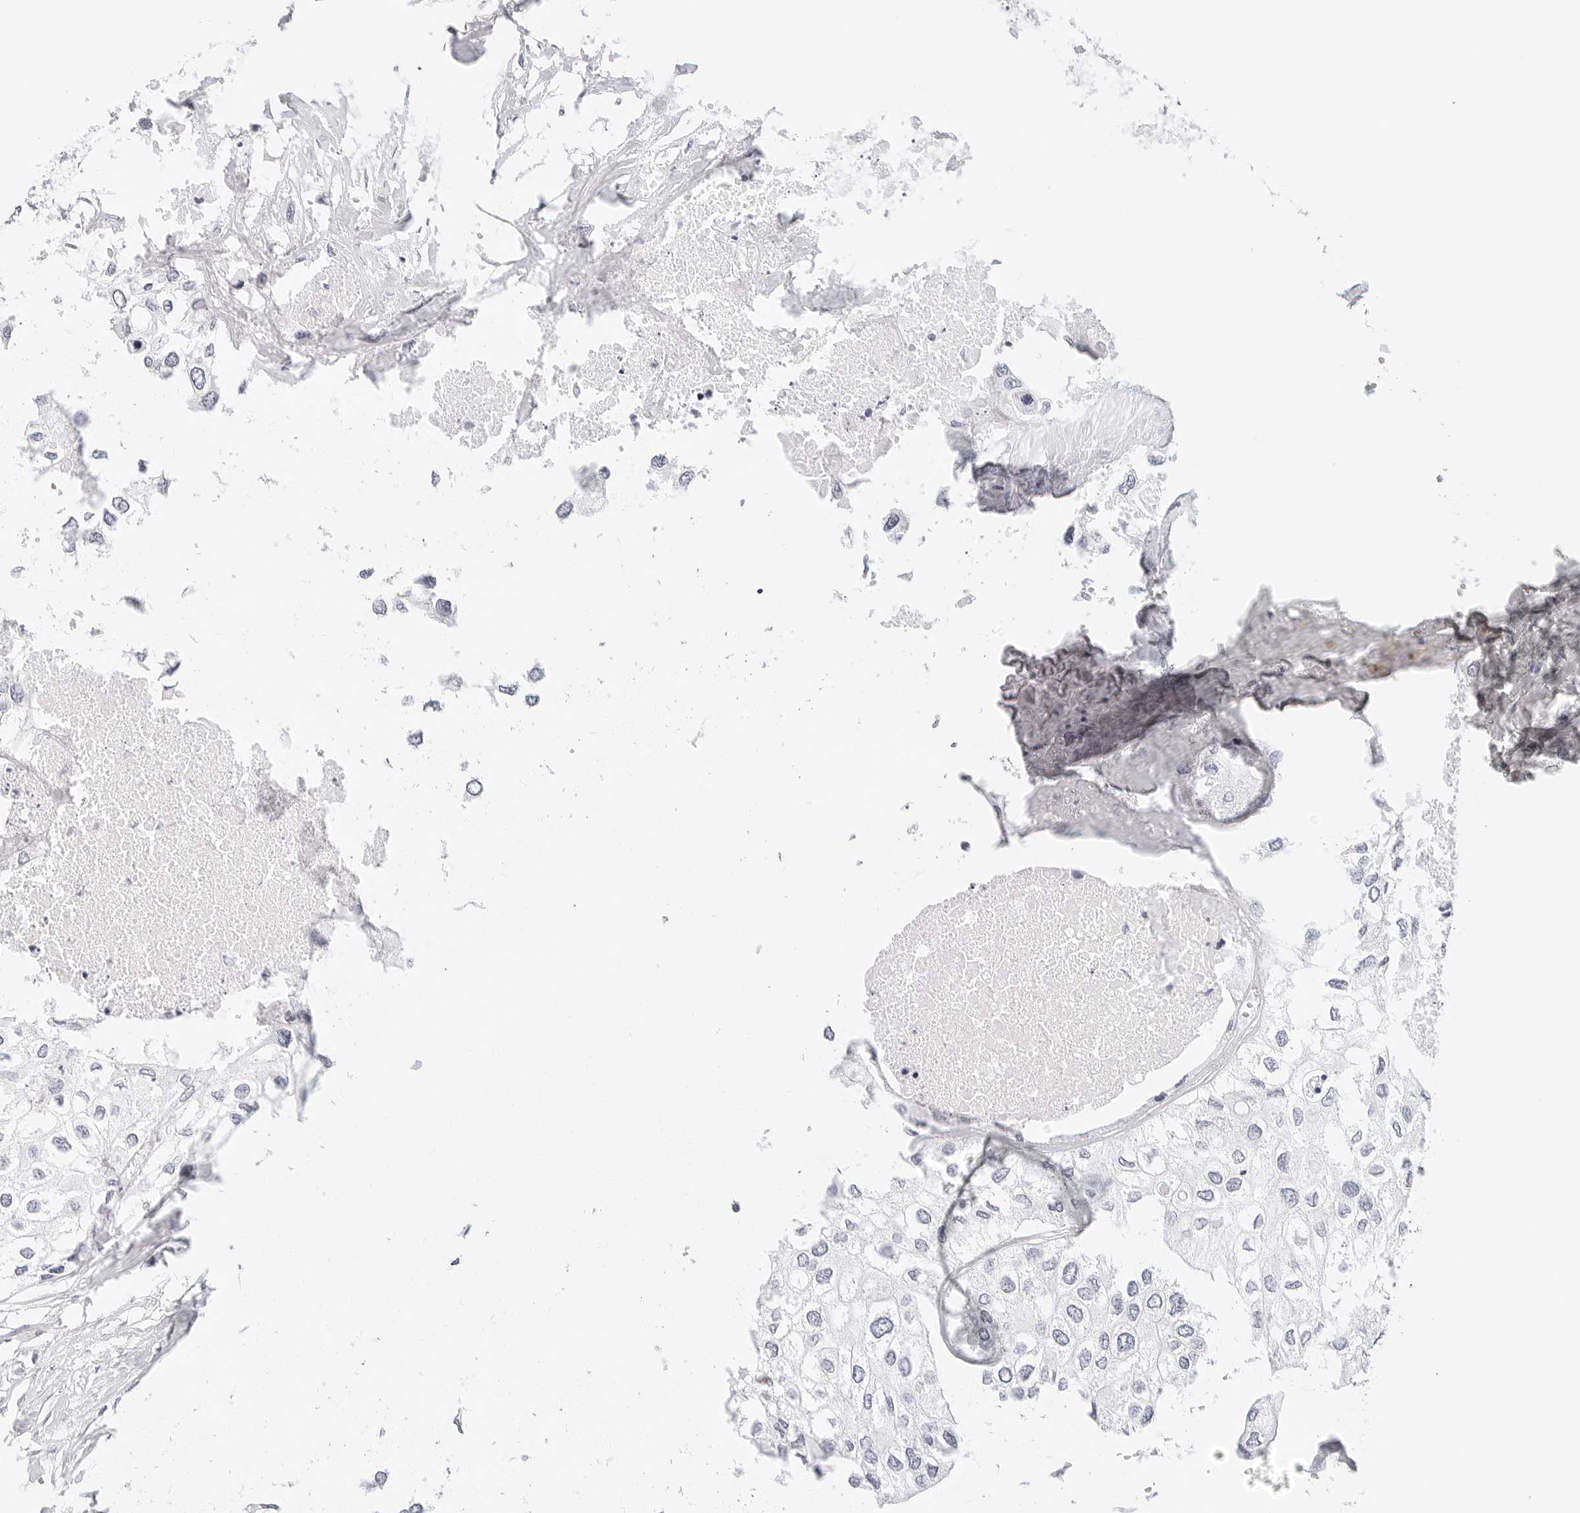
{"staining": {"intensity": "negative", "quantity": "none", "location": "none"}, "tissue": "urothelial cancer", "cell_type": "Tumor cells", "image_type": "cancer", "snomed": [{"axis": "morphology", "description": "Urothelial carcinoma, High grade"}, {"axis": "topography", "description": "Urinary bladder"}], "caption": "A high-resolution photomicrograph shows immunohistochemistry (IHC) staining of urothelial cancer, which reveals no significant positivity in tumor cells.", "gene": "PCDH19", "patient": {"sex": "male", "age": 64}}